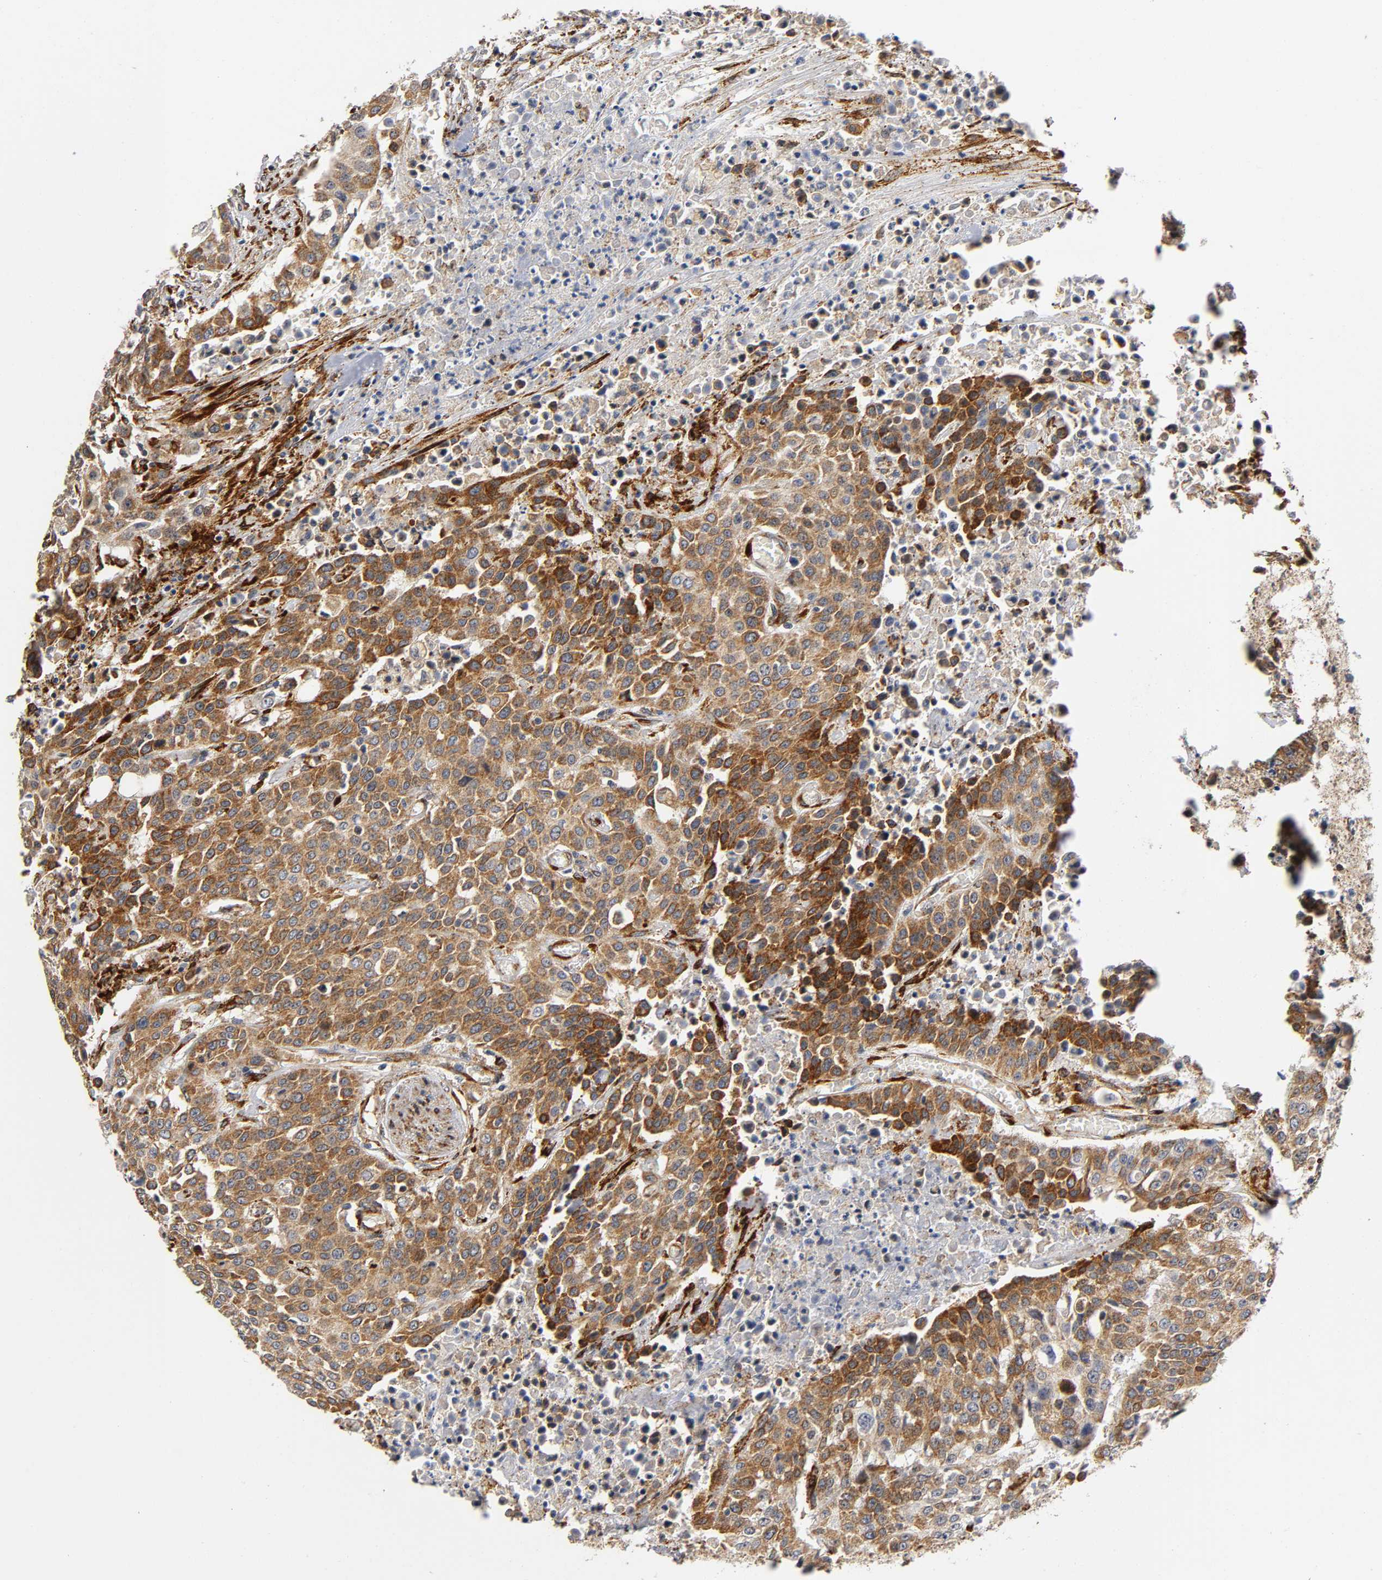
{"staining": {"intensity": "moderate", "quantity": ">75%", "location": "cytoplasmic/membranous"}, "tissue": "urothelial cancer", "cell_type": "Tumor cells", "image_type": "cancer", "snomed": [{"axis": "morphology", "description": "Urothelial carcinoma, High grade"}, {"axis": "topography", "description": "Urinary bladder"}], "caption": "A brown stain labels moderate cytoplasmic/membranous positivity of a protein in human urothelial cancer tumor cells. Nuclei are stained in blue.", "gene": "SOS2", "patient": {"sex": "male", "age": 74}}